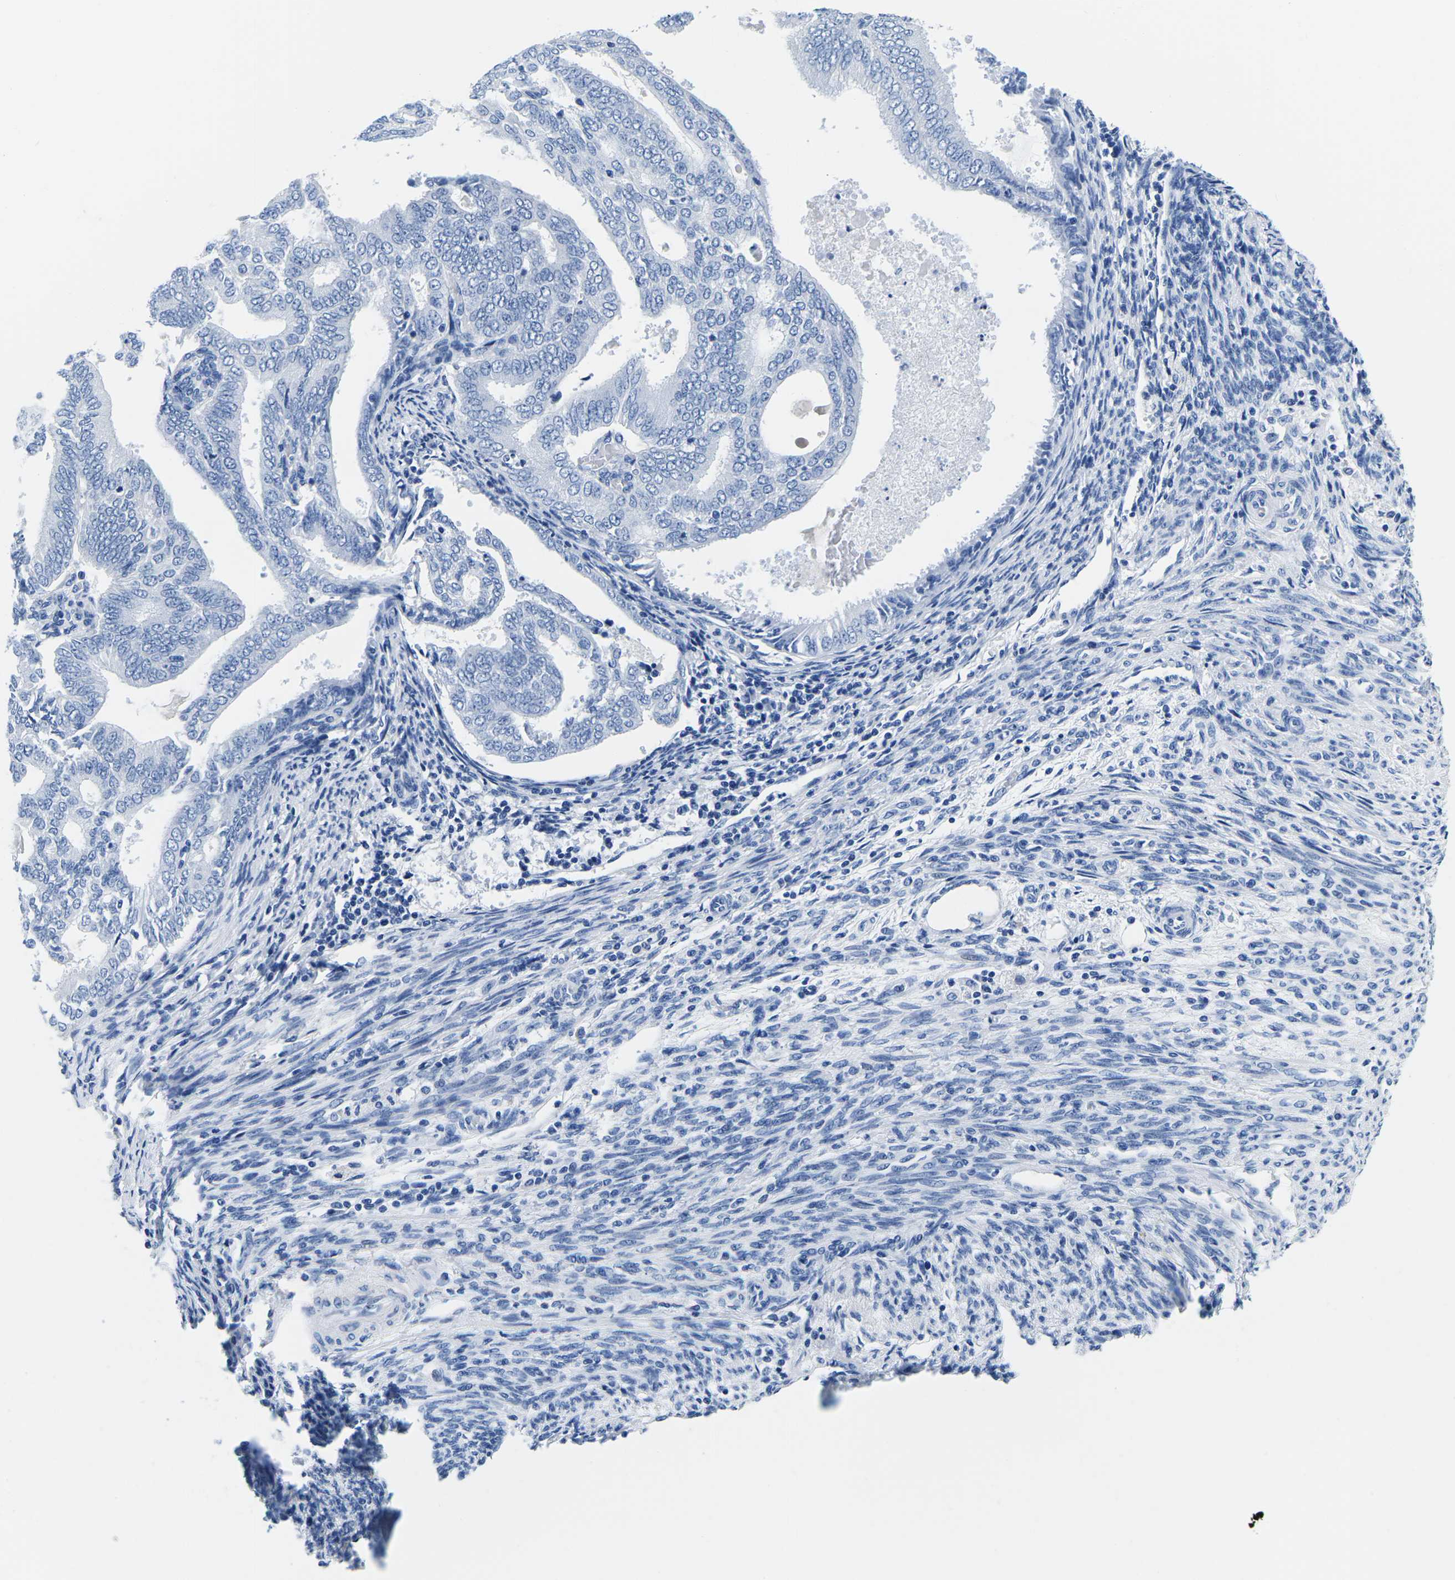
{"staining": {"intensity": "negative", "quantity": "none", "location": "none"}, "tissue": "endometrial cancer", "cell_type": "Tumor cells", "image_type": "cancer", "snomed": [{"axis": "morphology", "description": "Adenocarcinoma, NOS"}, {"axis": "topography", "description": "Endometrium"}], "caption": "Photomicrograph shows no protein staining in tumor cells of adenocarcinoma (endometrial) tissue.", "gene": "CYP1A2", "patient": {"sex": "female", "age": 58}}